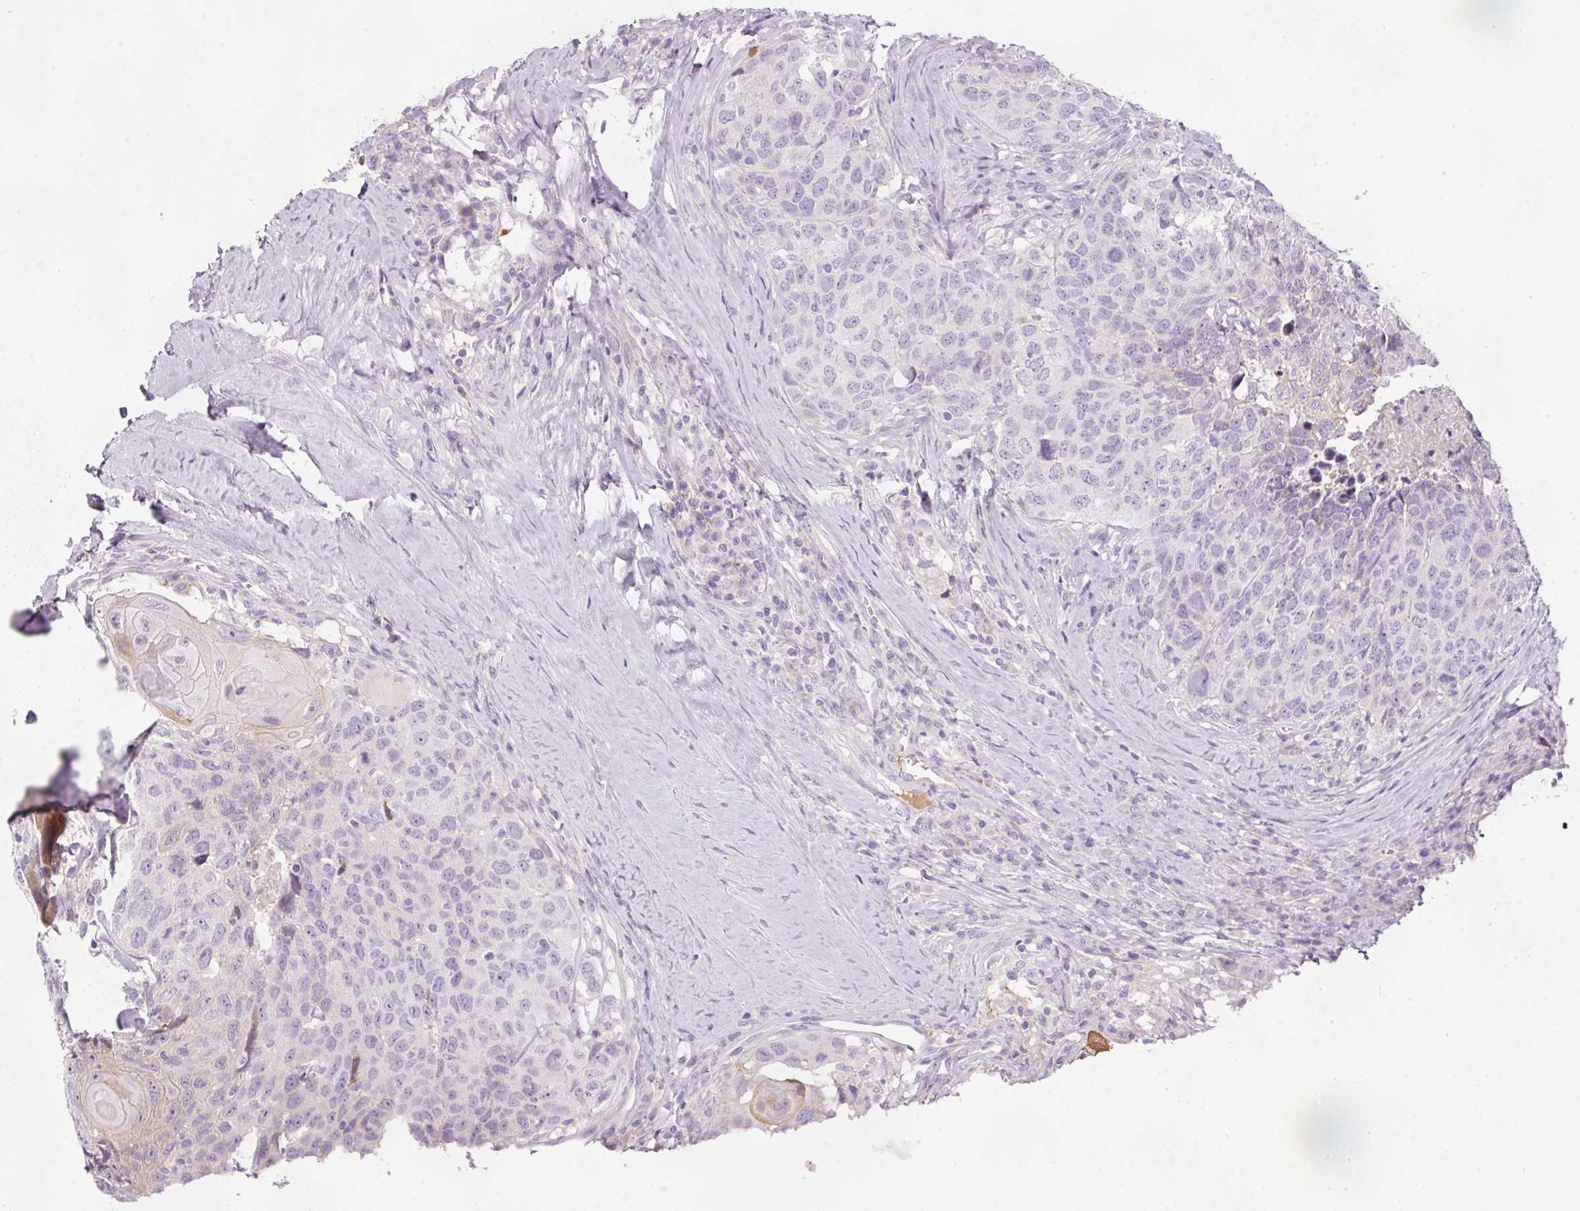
{"staining": {"intensity": "negative", "quantity": "none", "location": "none"}, "tissue": "head and neck cancer", "cell_type": "Tumor cells", "image_type": "cancer", "snomed": [{"axis": "morphology", "description": "Squamous cell carcinoma, NOS"}, {"axis": "topography", "description": "Head-Neck"}], "caption": "The immunohistochemistry (IHC) image has no significant expression in tumor cells of head and neck squamous cell carcinoma tissue. Nuclei are stained in blue.", "gene": "KPNA5", "patient": {"sex": "male", "age": 66}}